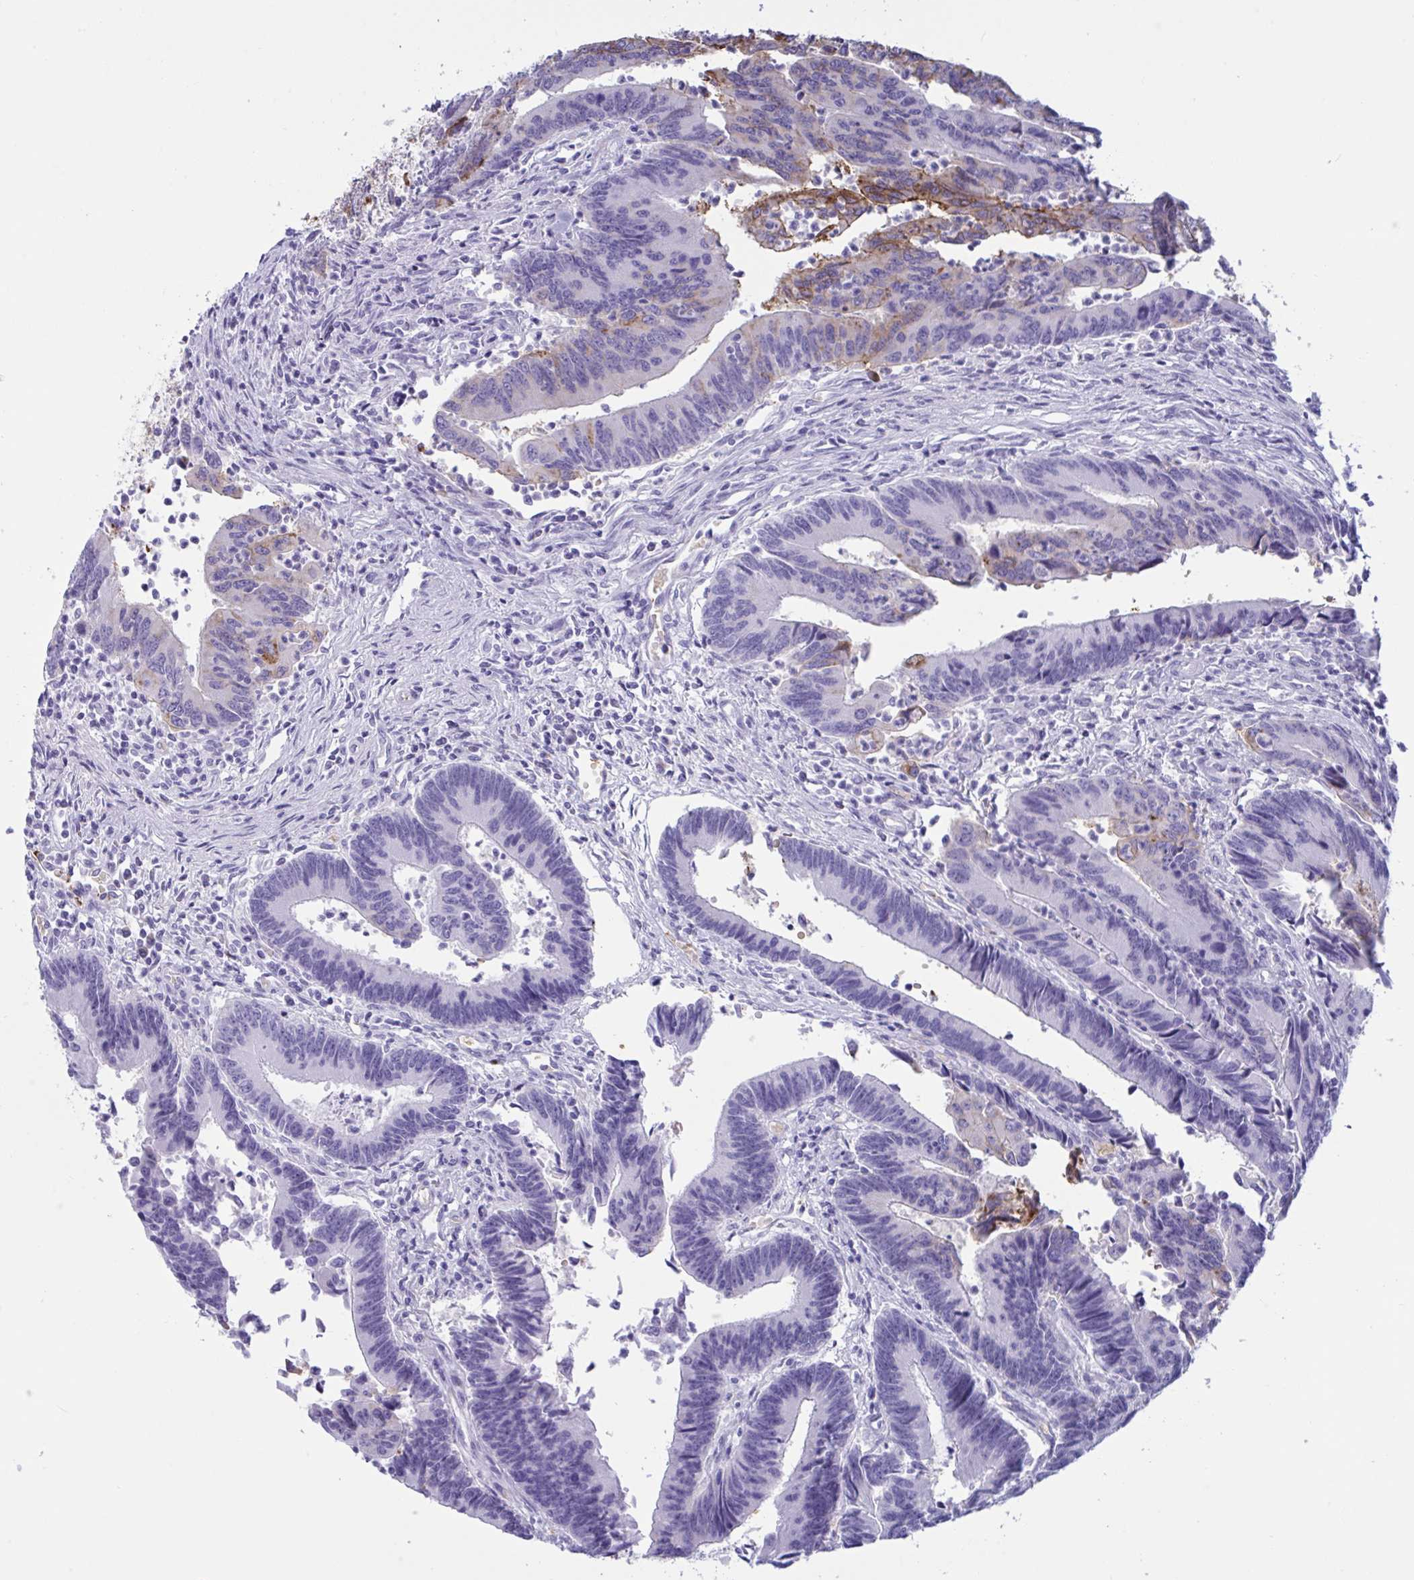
{"staining": {"intensity": "moderate", "quantity": "<25%", "location": "cytoplasmic/membranous"}, "tissue": "colorectal cancer", "cell_type": "Tumor cells", "image_type": "cancer", "snomed": [{"axis": "morphology", "description": "Adenocarcinoma, NOS"}, {"axis": "topography", "description": "Colon"}], "caption": "Immunohistochemical staining of human colorectal adenocarcinoma exhibits low levels of moderate cytoplasmic/membranous staining in about <25% of tumor cells.", "gene": "SLC2A1", "patient": {"sex": "female", "age": 67}}